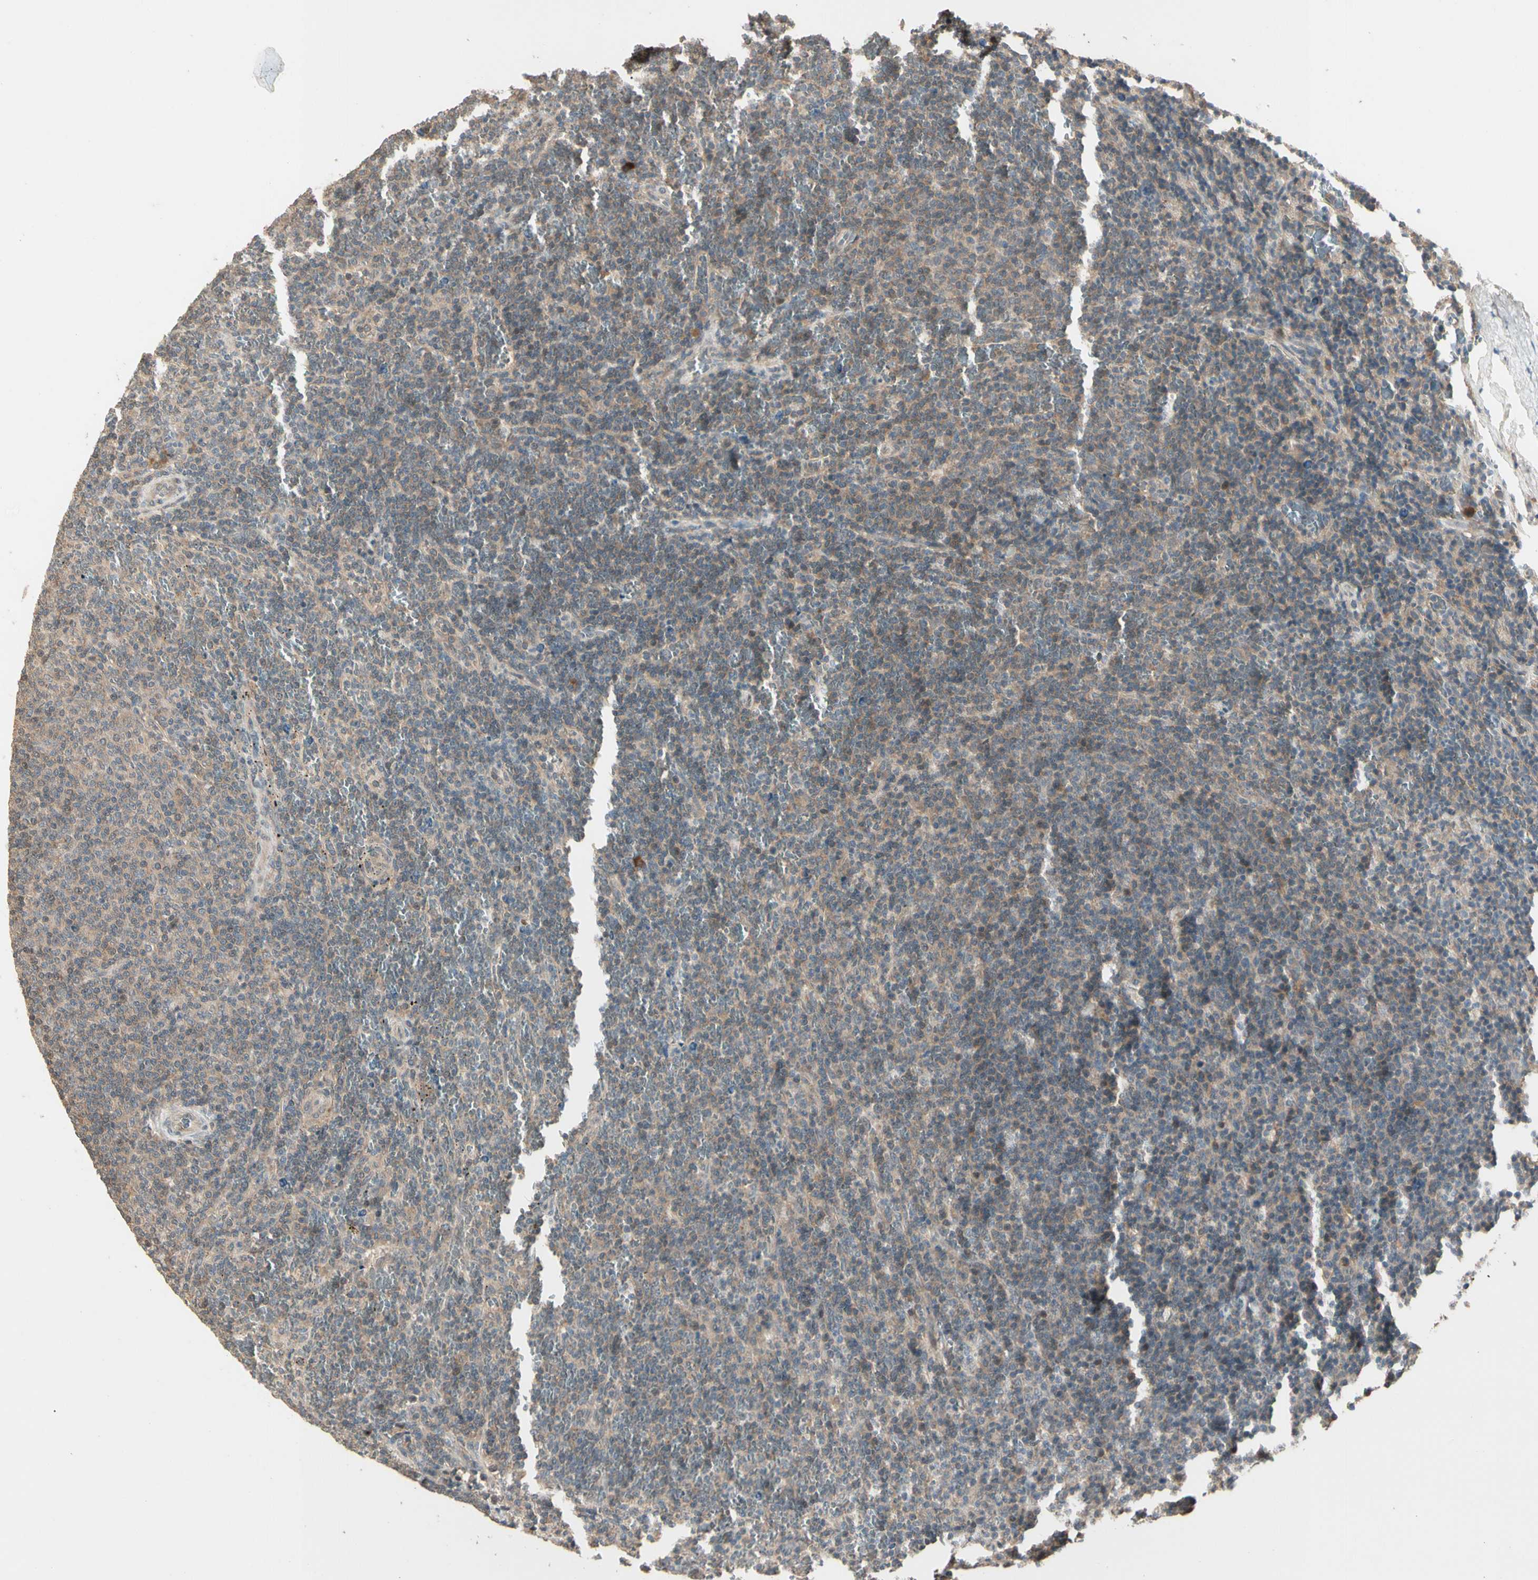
{"staining": {"intensity": "weak", "quantity": ">75%", "location": "cytoplasmic/membranous"}, "tissue": "lymphoma", "cell_type": "Tumor cells", "image_type": "cancer", "snomed": [{"axis": "morphology", "description": "Malignant lymphoma, non-Hodgkin's type, Low grade"}, {"axis": "topography", "description": "Spleen"}], "caption": "Protein expression analysis of human malignant lymphoma, non-Hodgkin's type (low-grade) reveals weak cytoplasmic/membranous positivity in about >75% of tumor cells. (IHC, brightfield microscopy, high magnification).", "gene": "ATG4C", "patient": {"sex": "female", "age": 50}}